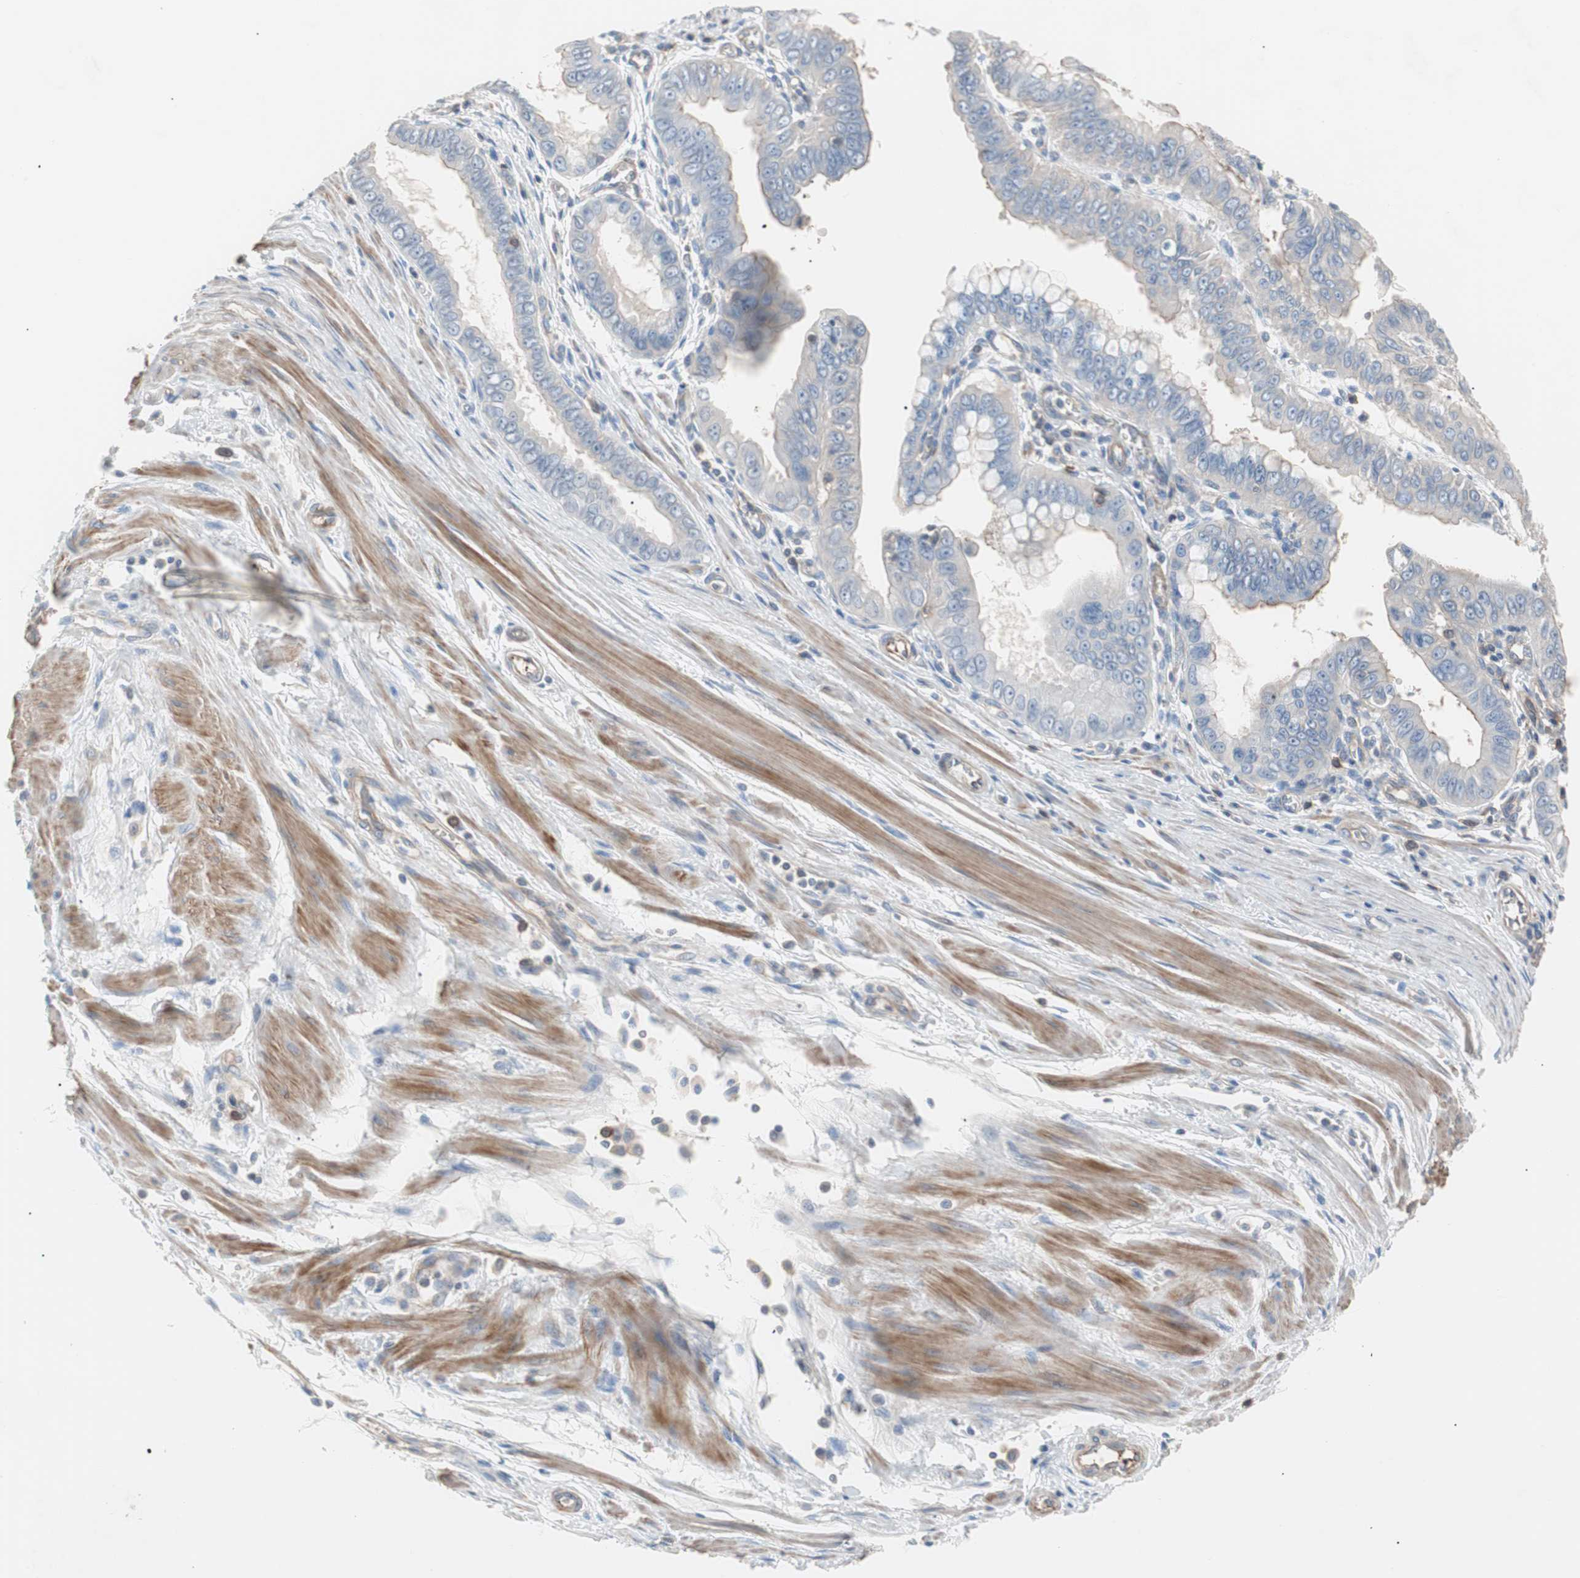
{"staining": {"intensity": "weak", "quantity": "25%-75%", "location": "cytoplasmic/membranous"}, "tissue": "pancreatic cancer", "cell_type": "Tumor cells", "image_type": "cancer", "snomed": [{"axis": "morphology", "description": "Normal tissue, NOS"}, {"axis": "topography", "description": "Lymph node"}], "caption": "DAB immunohistochemical staining of human pancreatic cancer demonstrates weak cytoplasmic/membranous protein expression in about 25%-75% of tumor cells.", "gene": "GPR160", "patient": {"sex": "male", "age": 50}}